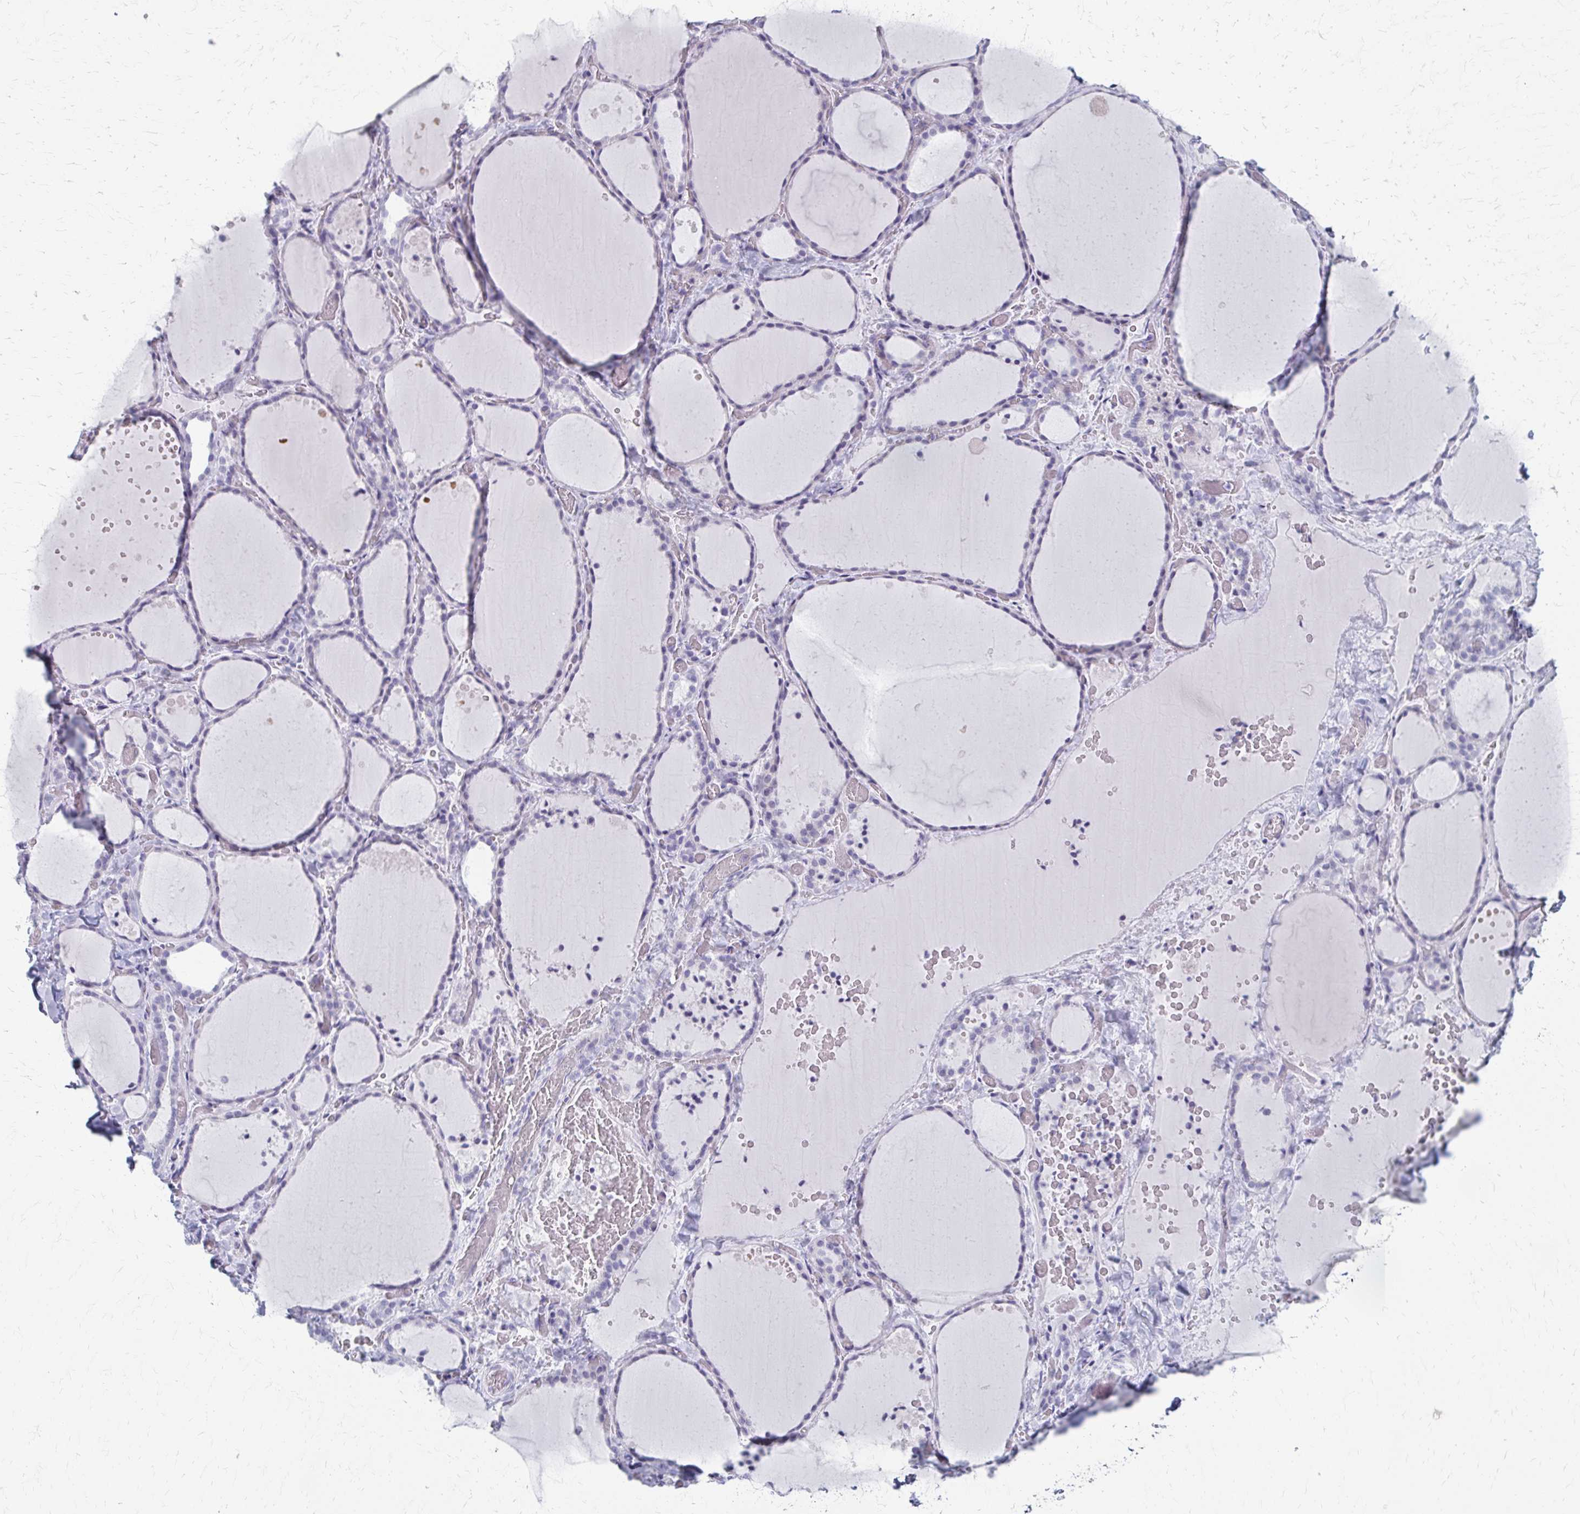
{"staining": {"intensity": "negative", "quantity": "none", "location": "none"}, "tissue": "thyroid gland", "cell_type": "Glandular cells", "image_type": "normal", "snomed": [{"axis": "morphology", "description": "Normal tissue, NOS"}, {"axis": "topography", "description": "Thyroid gland"}], "caption": "DAB immunohistochemical staining of unremarkable thyroid gland displays no significant expression in glandular cells.", "gene": "CYB5A", "patient": {"sex": "female", "age": 36}}